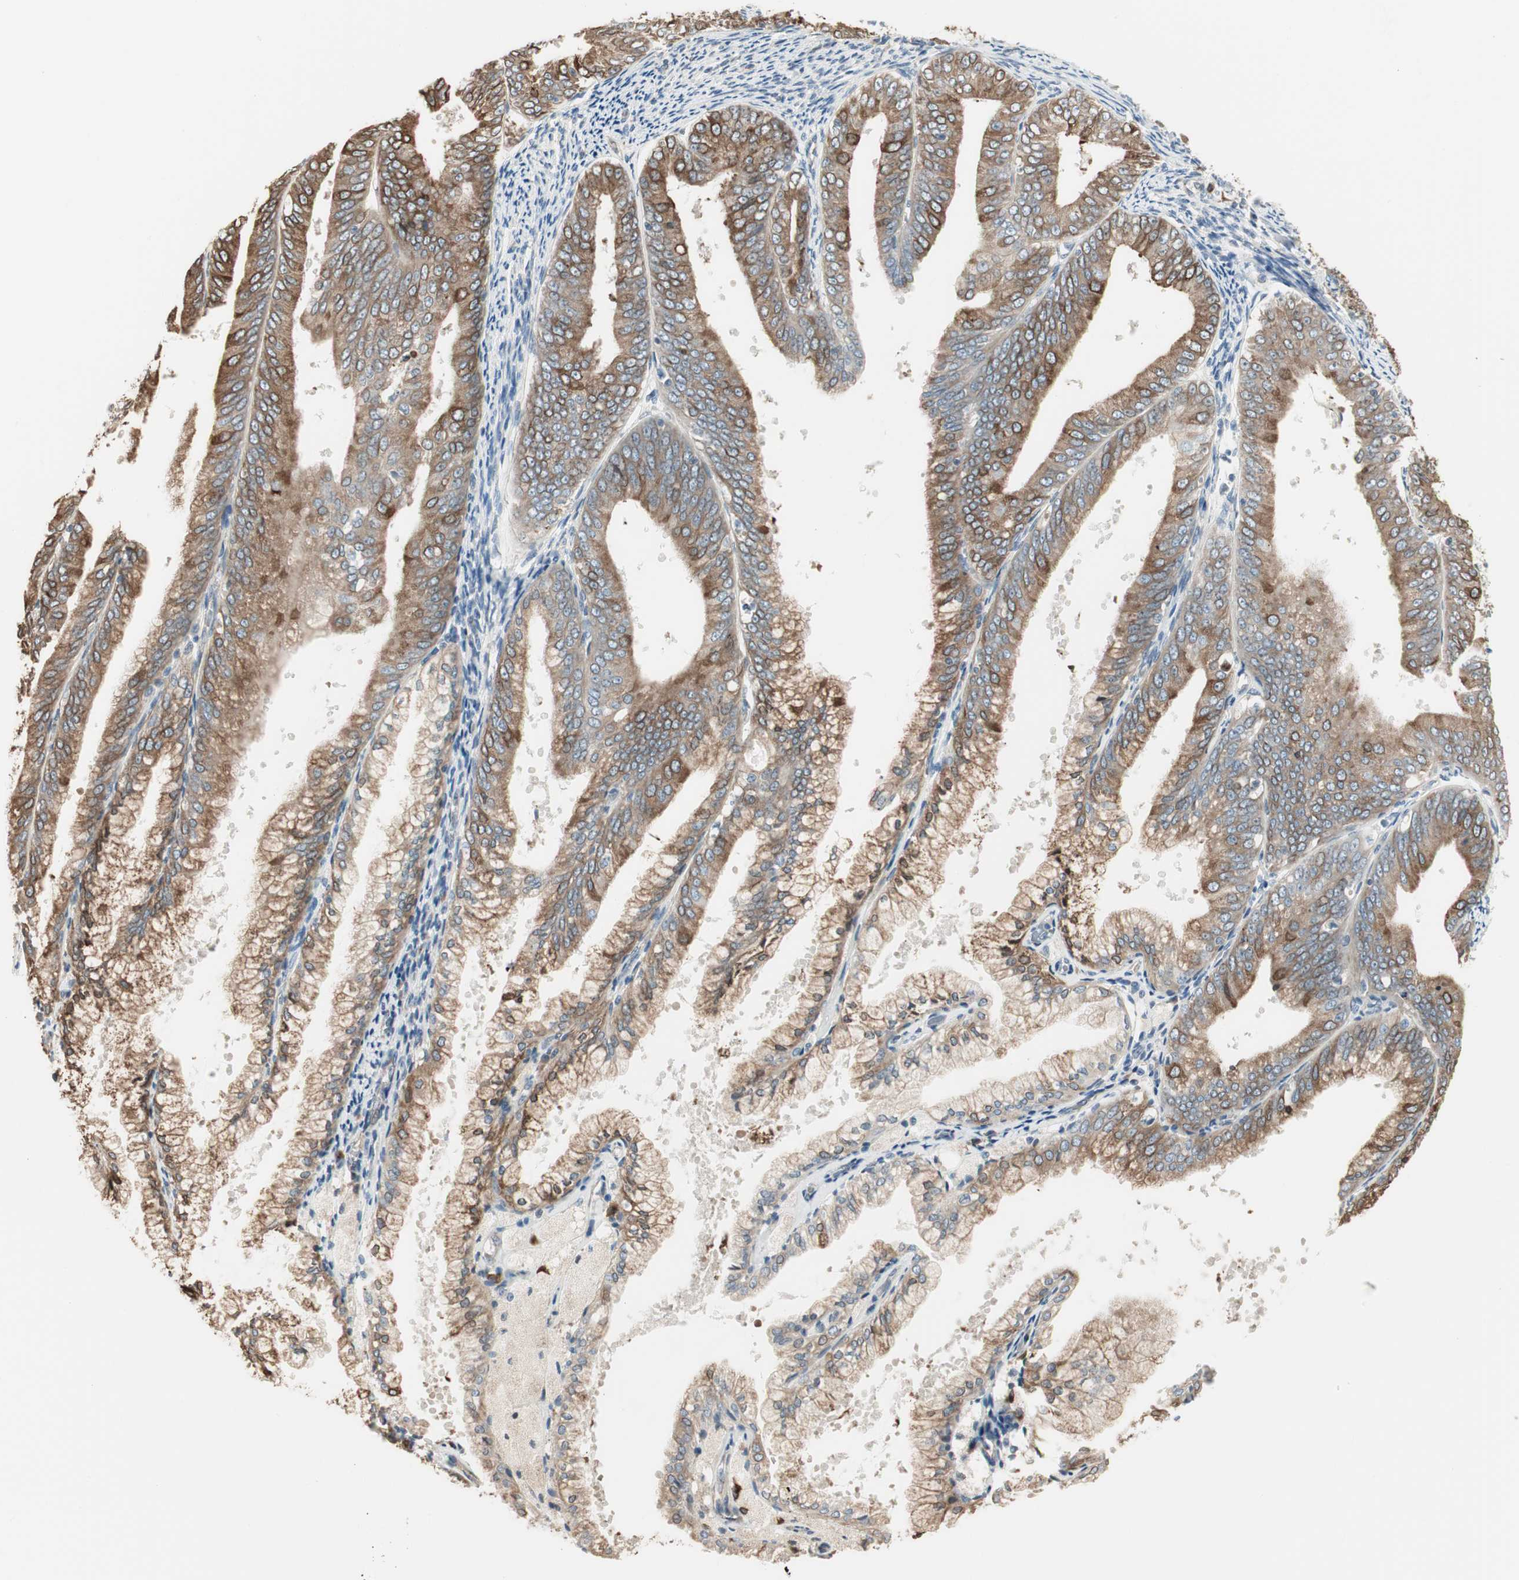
{"staining": {"intensity": "moderate", "quantity": ">75%", "location": "cytoplasmic/membranous"}, "tissue": "endometrial cancer", "cell_type": "Tumor cells", "image_type": "cancer", "snomed": [{"axis": "morphology", "description": "Adenocarcinoma, NOS"}, {"axis": "topography", "description": "Endometrium"}], "caption": "The micrograph shows staining of adenocarcinoma (endometrial), revealing moderate cytoplasmic/membranous protein positivity (brown color) within tumor cells.", "gene": "NUCB2", "patient": {"sex": "female", "age": 63}}